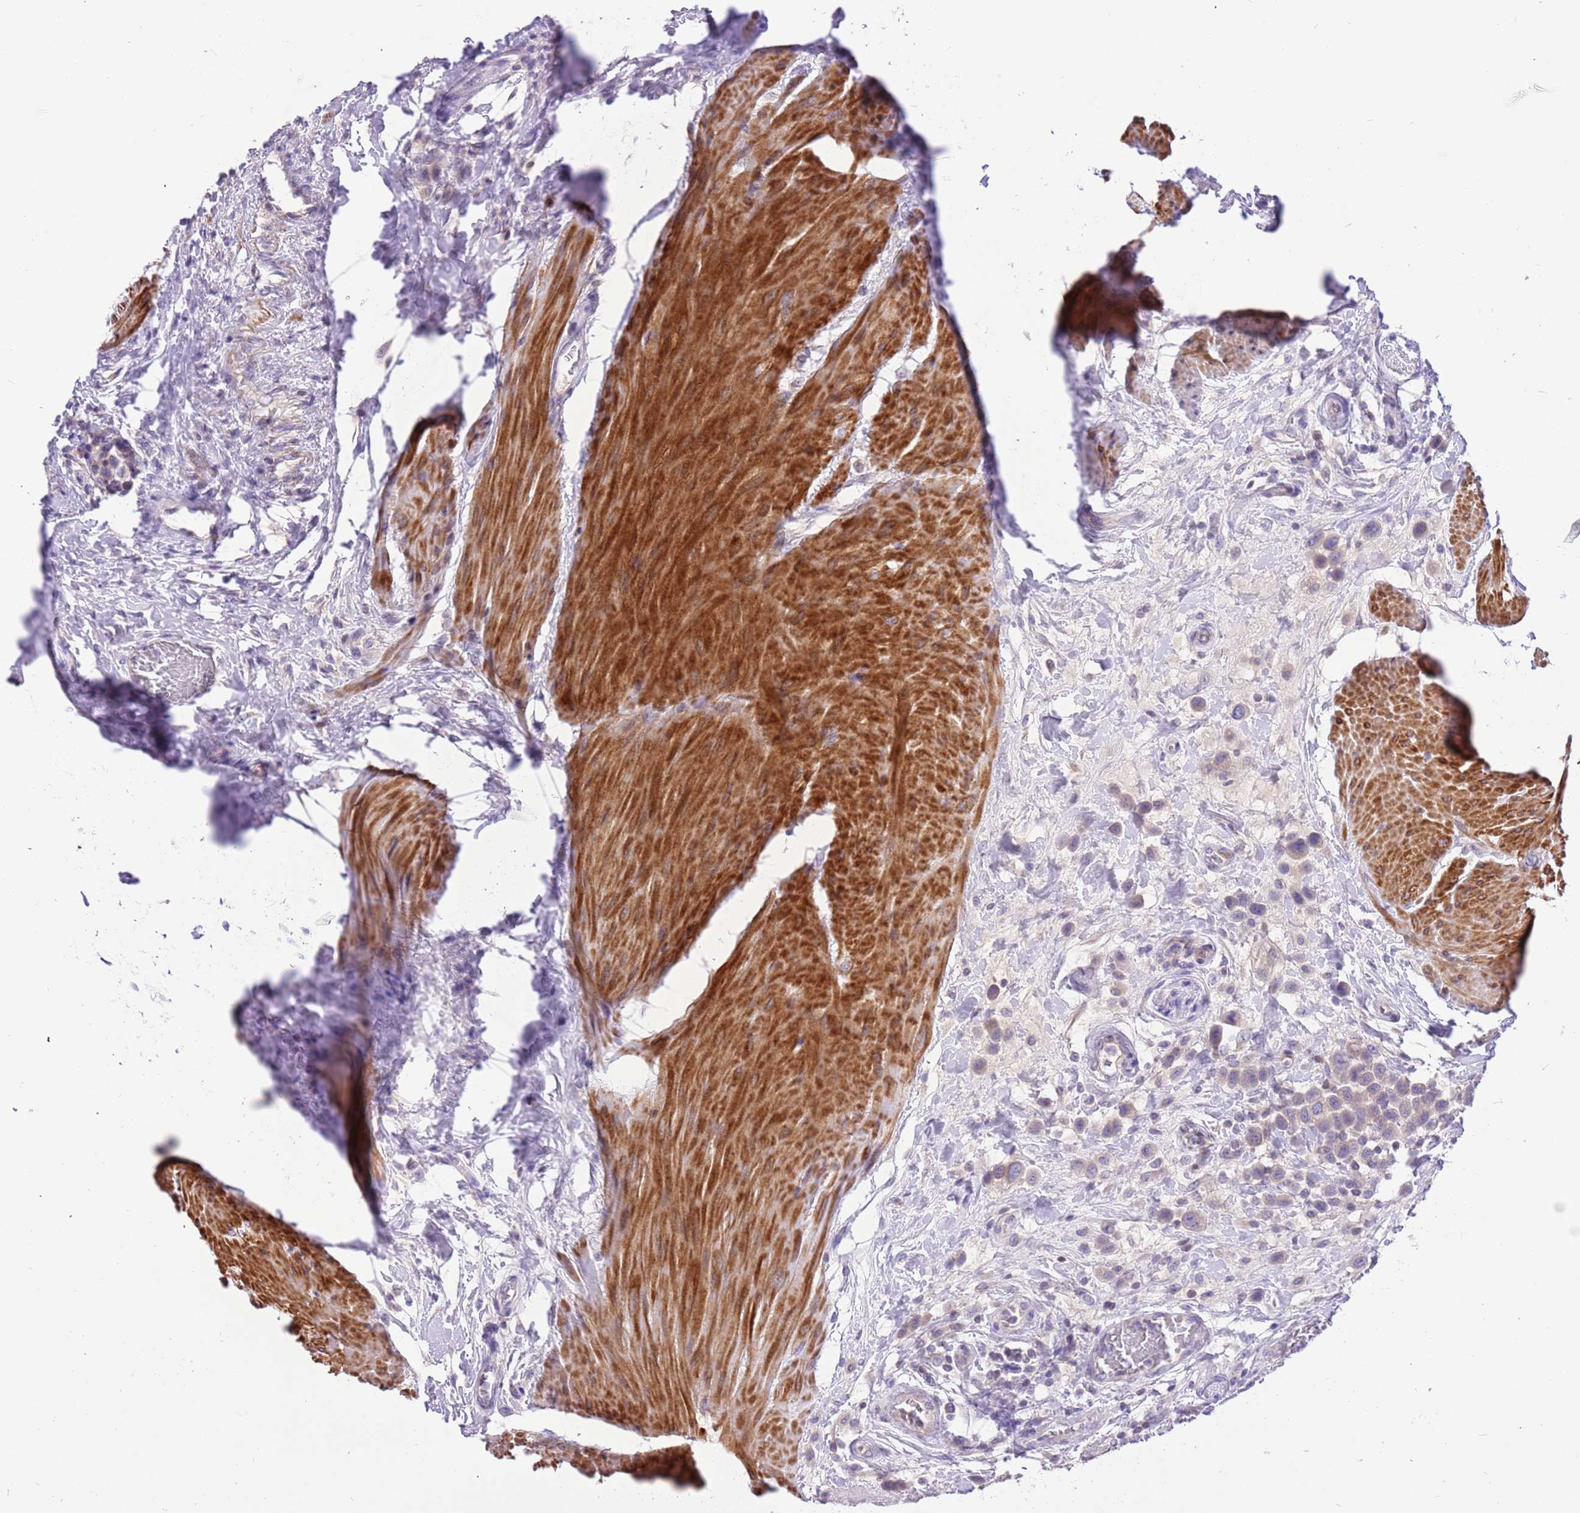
{"staining": {"intensity": "weak", "quantity": "<25%", "location": "cytoplasmic/membranous"}, "tissue": "urothelial cancer", "cell_type": "Tumor cells", "image_type": "cancer", "snomed": [{"axis": "morphology", "description": "Urothelial carcinoma, High grade"}, {"axis": "topography", "description": "Urinary bladder"}], "caption": "Urothelial carcinoma (high-grade) stained for a protein using immunohistochemistry exhibits no expression tumor cells.", "gene": "GLCE", "patient": {"sex": "male", "age": 50}}